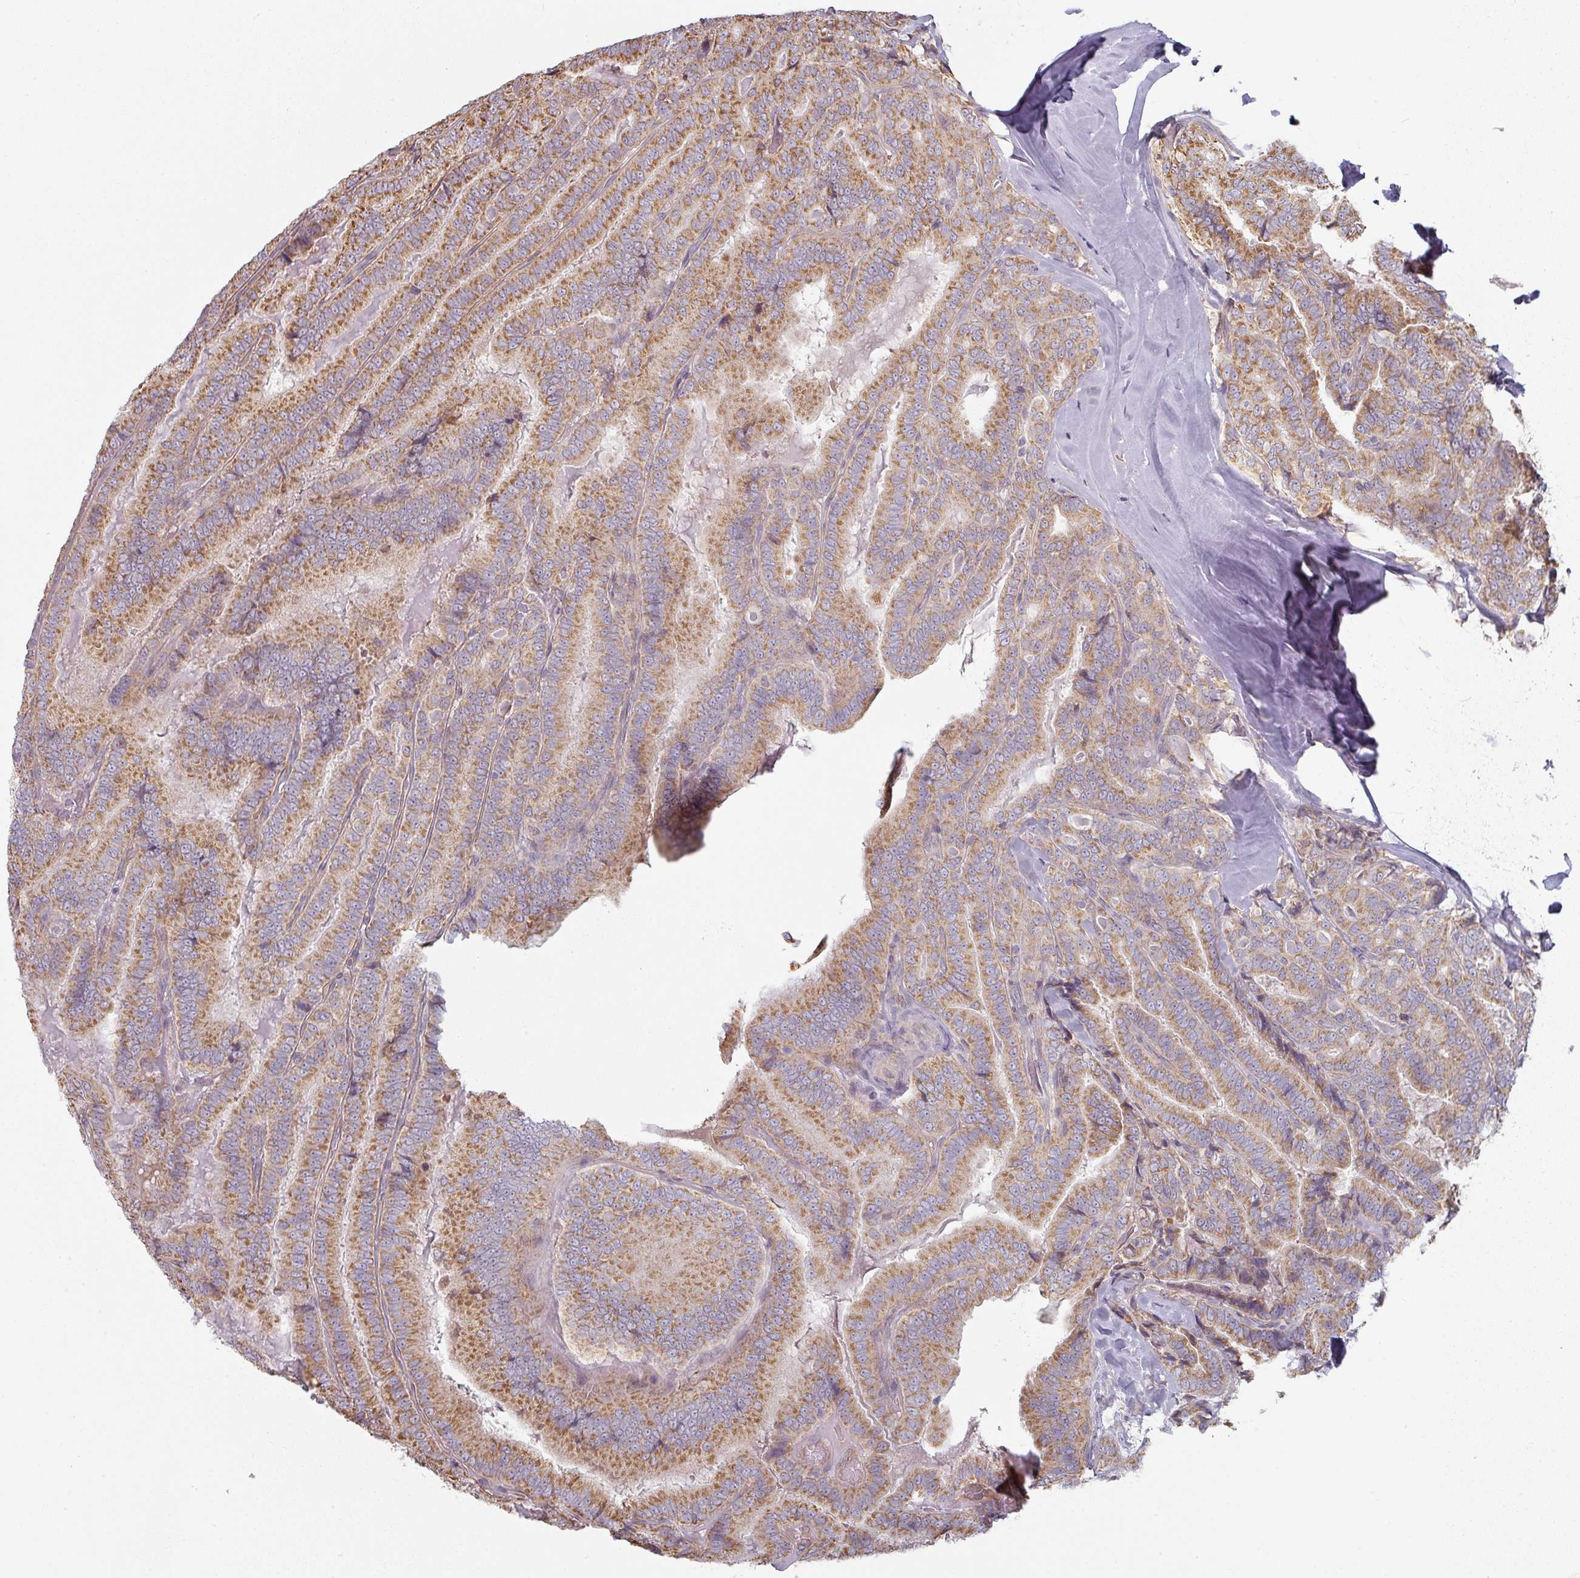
{"staining": {"intensity": "moderate", "quantity": ">75%", "location": "cytoplasmic/membranous"}, "tissue": "thyroid cancer", "cell_type": "Tumor cells", "image_type": "cancer", "snomed": [{"axis": "morphology", "description": "Papillary adenocarcinoma, NOS"}, {"axis": "topography", "description": "Thyroid gland"}], "caption": "Protein staining of thyroid cancer (papillary adenocarcinoma) tissue shows moderate cytoplasmic/membranous positivity in about >75% of tumor cells.", "gene": "PLEKHJ1", "patient": {"sex": "male", "age": 61}}